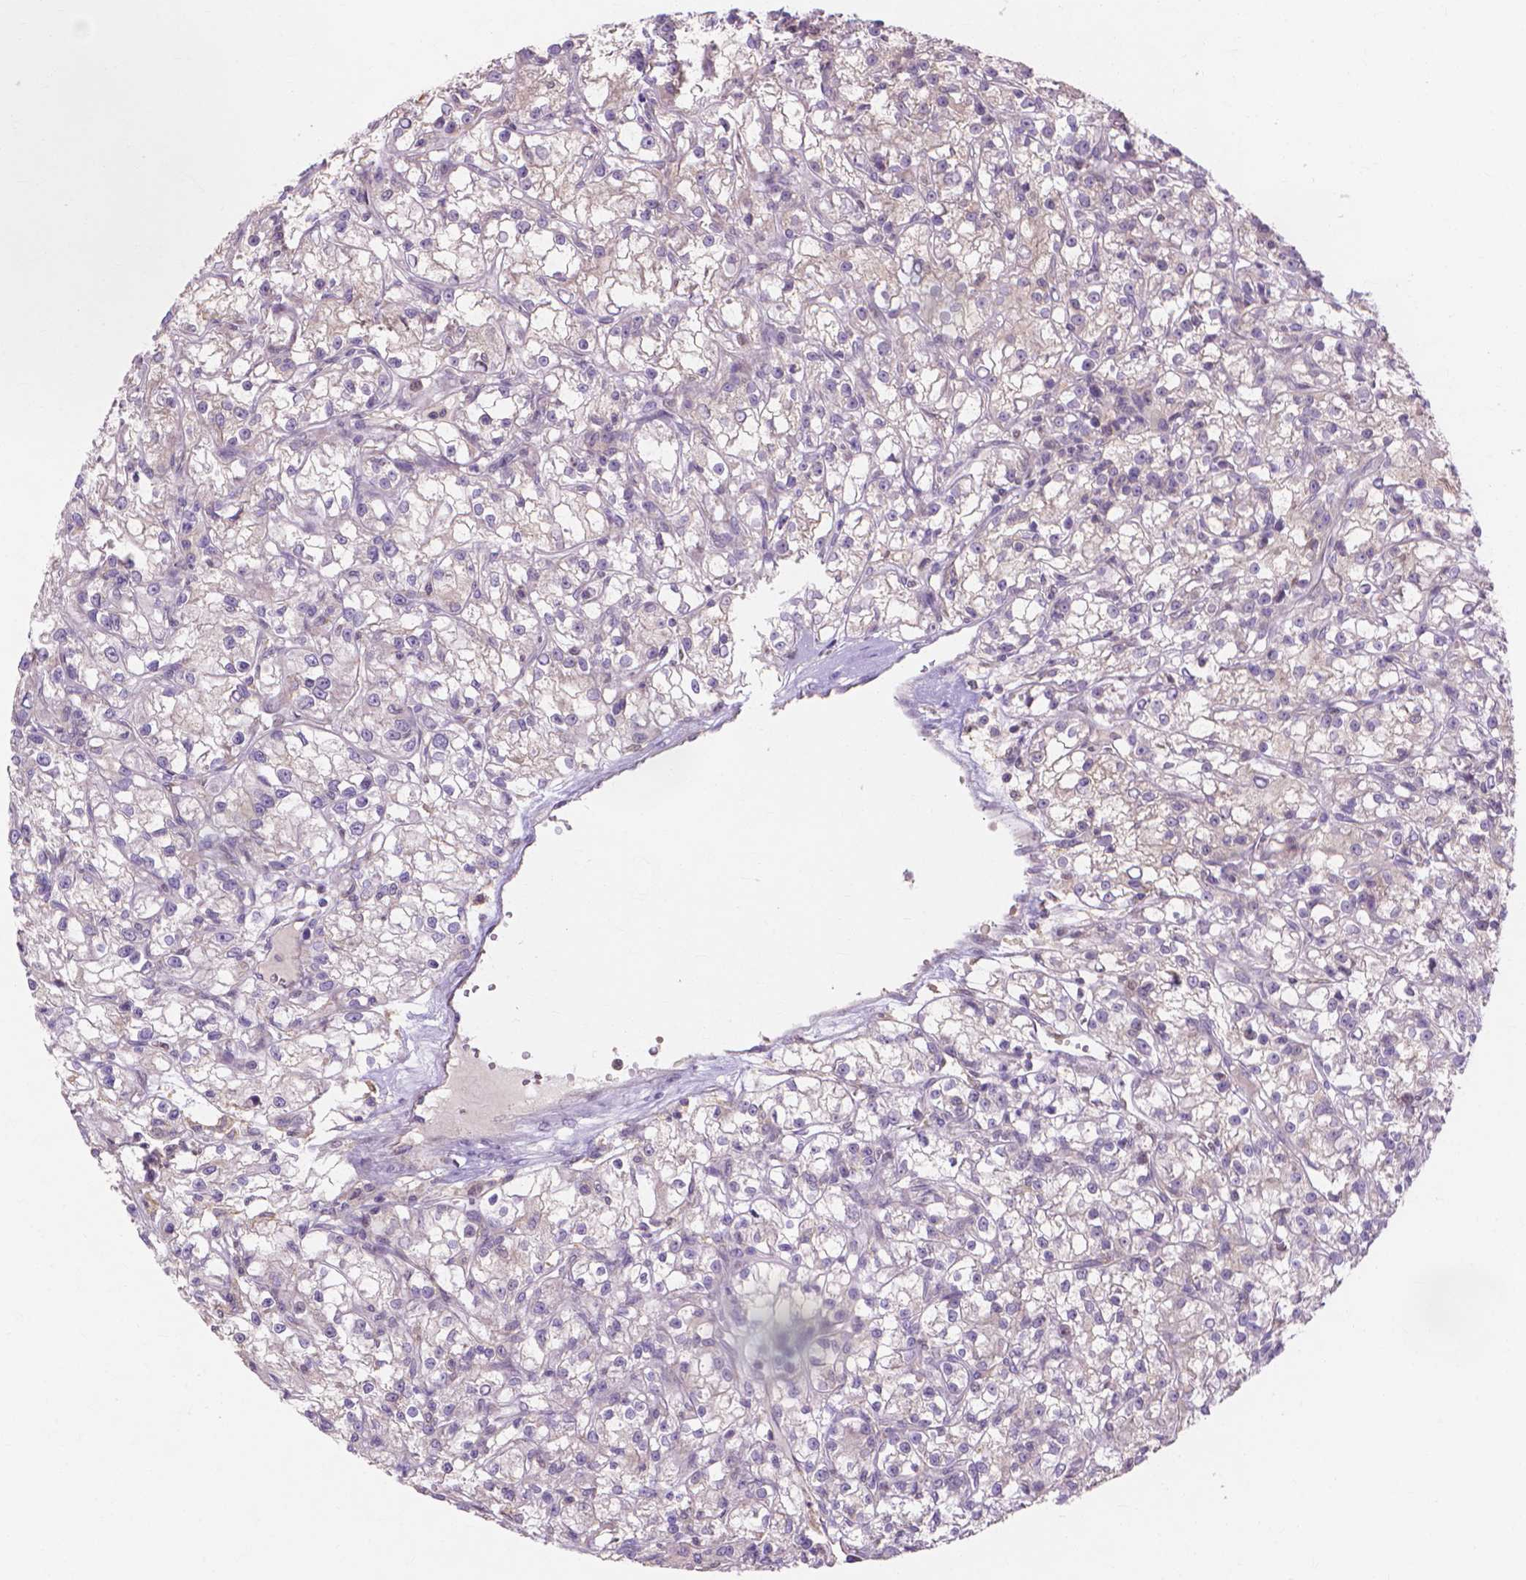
{"staining": {"intensity": "negative", "quantity": "none", "location": "none"}, "tissue": "renal cancer", "cell_type": "Tumor cells", "image_type": "cancer", "snomed": [{"axis": "morphology", "description": "Adenocarcinoma, NOS"}, {"axis": "topography", "description": "Kidney"}], "caption": "The micrograph reveals no staining of tumor cells in renal adenocarcinoma.", "gene": "PRDM13", "patient": {"sex": "female", "age": 59}}